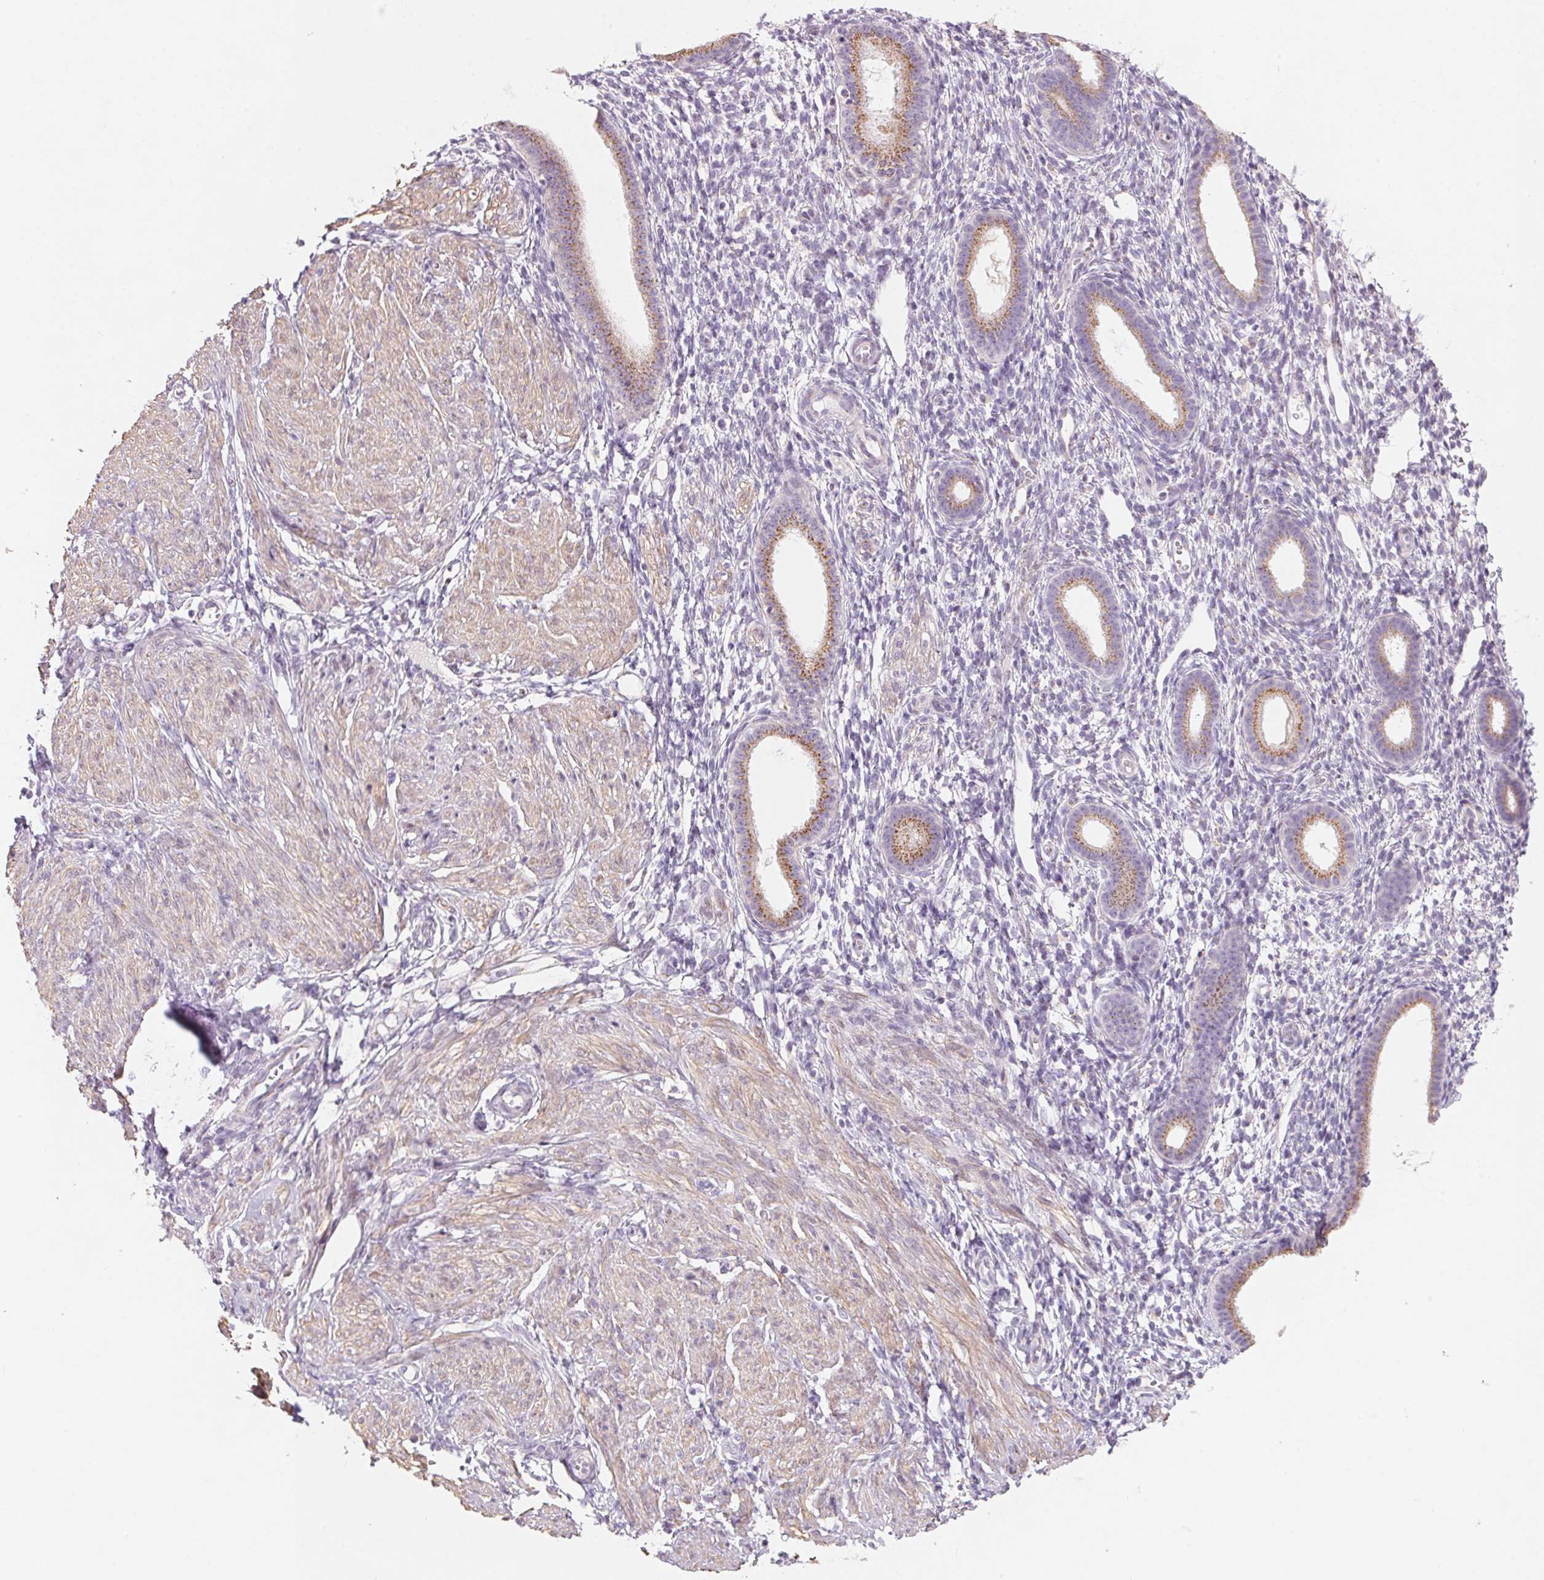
{"staining": {"intensity": "negative", "quantity": "none", "location": "none"}, "tissue": "endometrium", "cell_type": "Cells in endometrial stroma", "image_type": "normal", "snomed": [{"axis": "morphology", "description": "Normal tissue, NOS"}, {"axis": "topography", "description": "Endometrium"}], "caption": "Immunohistochemistry (IHC) of benign human endometrium exhibits no expression in cells in endometrial stroma. Brightfield microscopy of immunohistochemistry (IHC) stained with DAB (3,3'-diaminobenzidine) (brown) and hematoxylin (blue), captured at high magnification.", "gene": "DRAM2", "patient": {"sex": "female", "age": 36}}